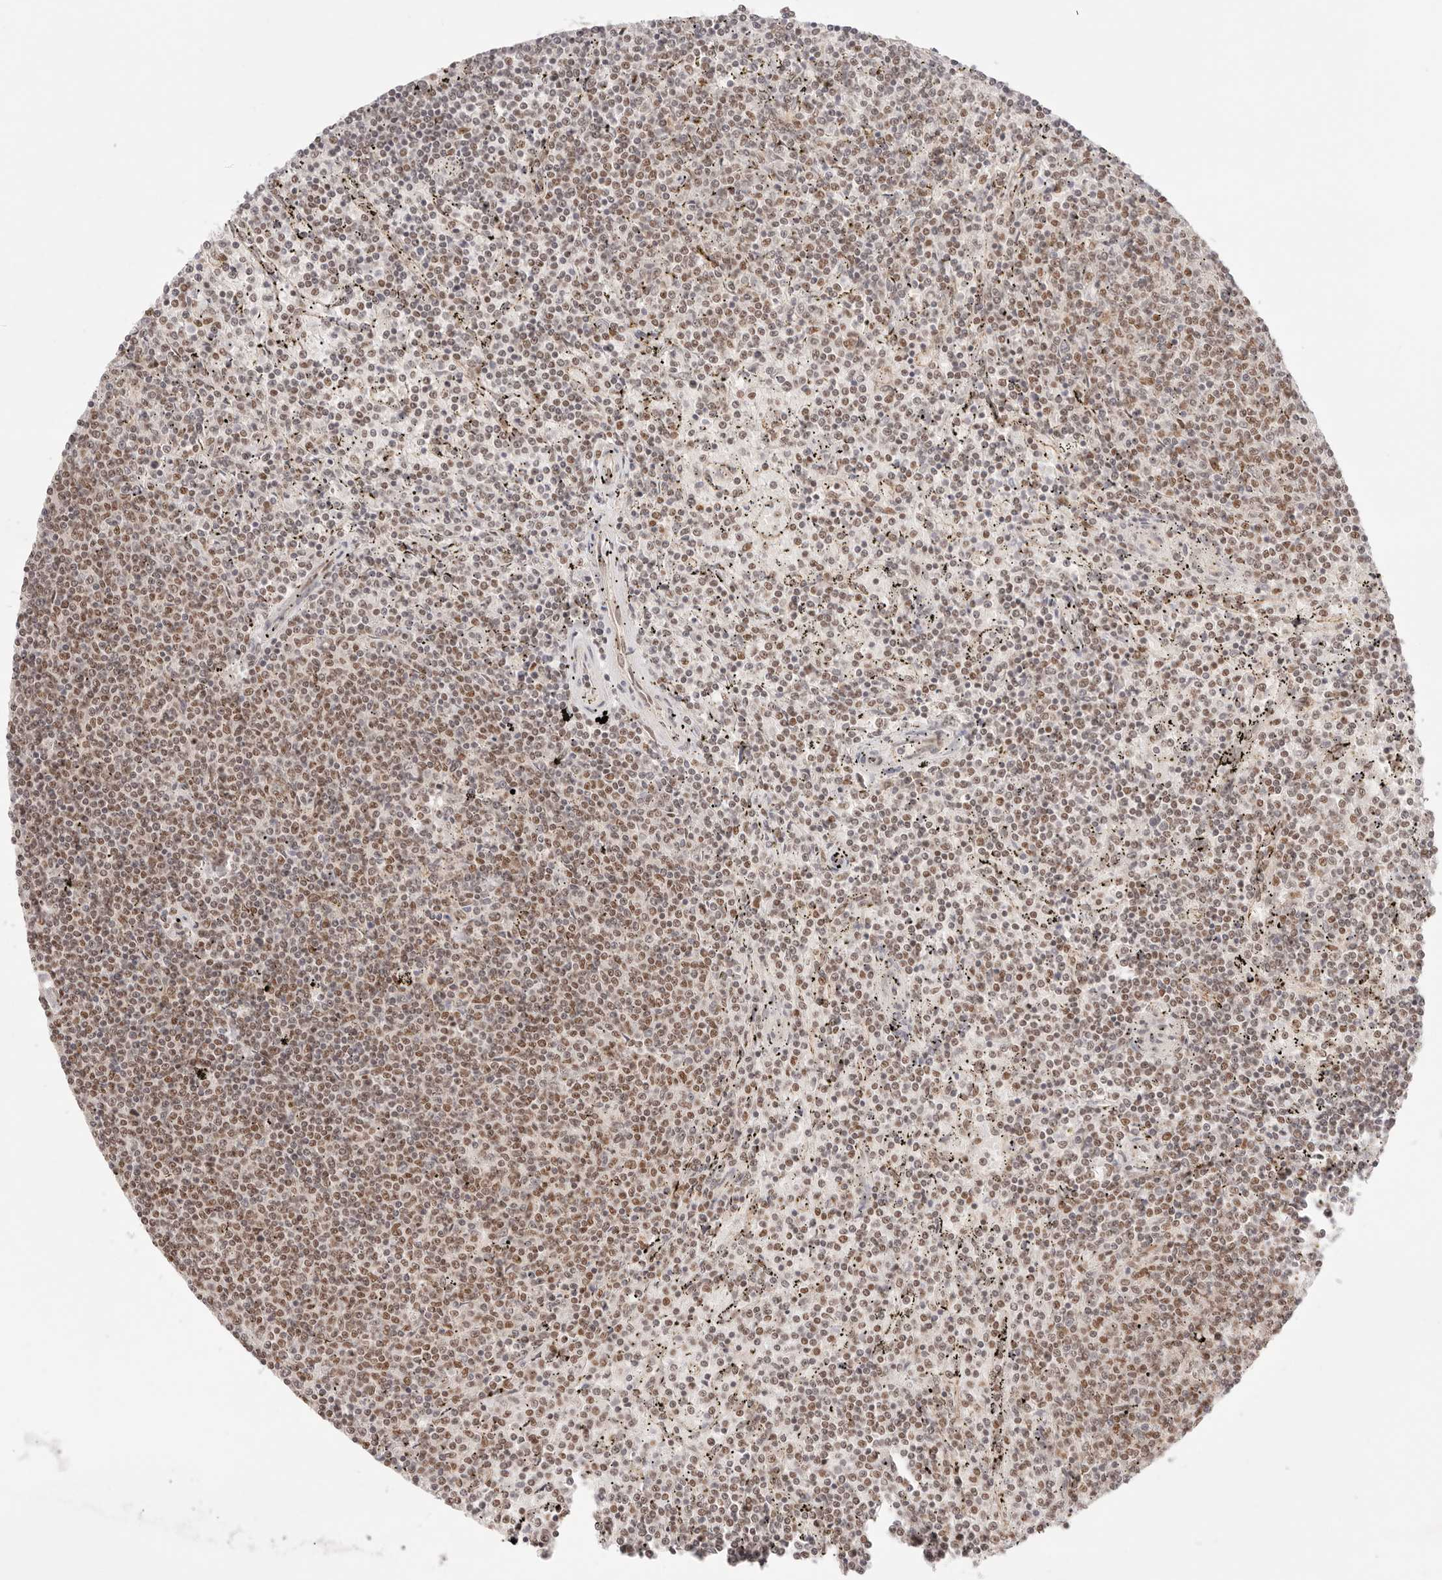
{"staining": {"intensity": "moderate", "quantity": ">75%", "location": "nuclear"}, "tissue": "lymphoma", "cell_type": "Tumor cells", "image_type": "cancer", "snomed": [{"axis": "morphology", "description": "Malignant lymphoma, non-Hodgkin's type, Low grade"}, {"axis": "topography", "description": "Spleen"}], "caption": "Lymphoma stained for a protein (brown) displays moderate nuclear positive expression in approximately >75% of tumor cells.", "gene": "GTF2E2", "patient": {"sex": "female", "age": 50}}